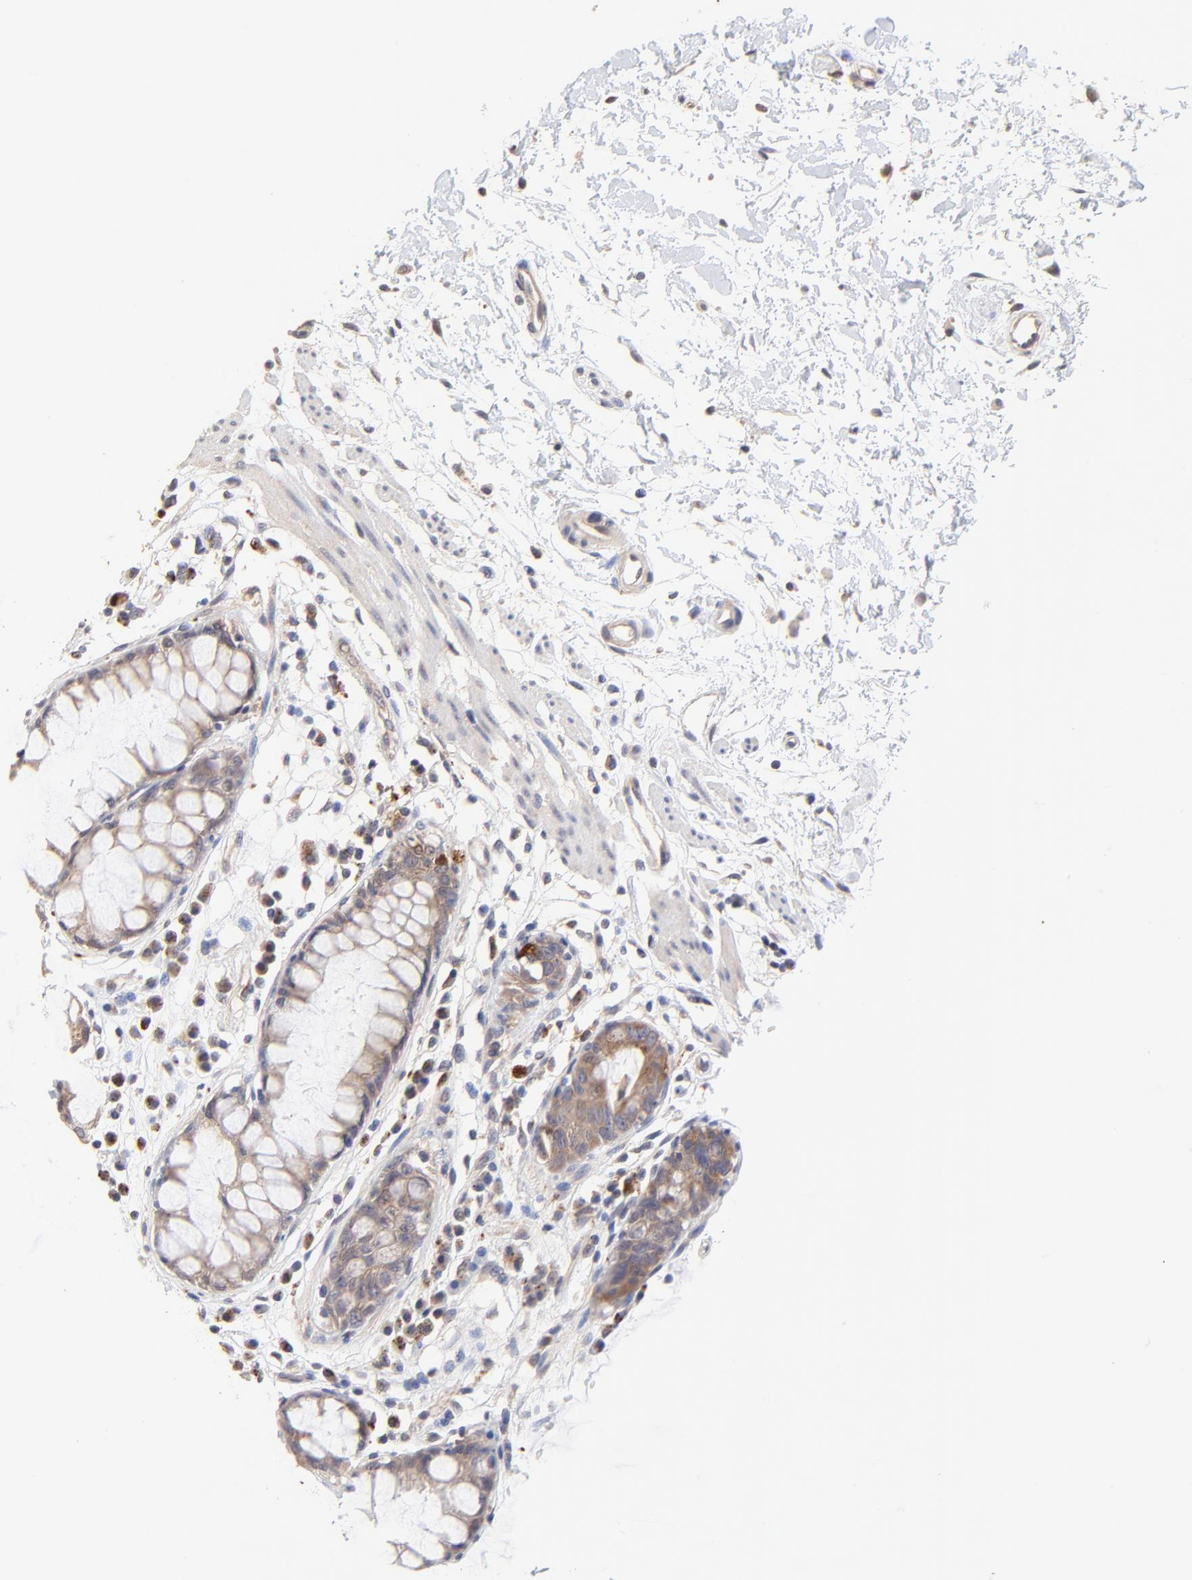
{"staining": {"intensity": "moderate", "quantity": ">75%", "location": "cytoplasmic/membranous"}, "tissue": "rectum", "cell_type": "Glandular cells", "image_type": "normal", "snomed": [{"axis": "morphology", "description": "Normal tissue, NOS"}, {"axis": "morphology", "description": "Adenocarcinoma, NOS"}, {"axis": "topography", "description": "Rectum"}], "caption": "Approximately >75% of glandular cells in unremarkable human rectum show moderate cytoplasmic/membranous protein staining as visualized by brown immunohistochemical staining.", "gene": "PDE4B", "patient": {"sex": "female", "age": 65}}